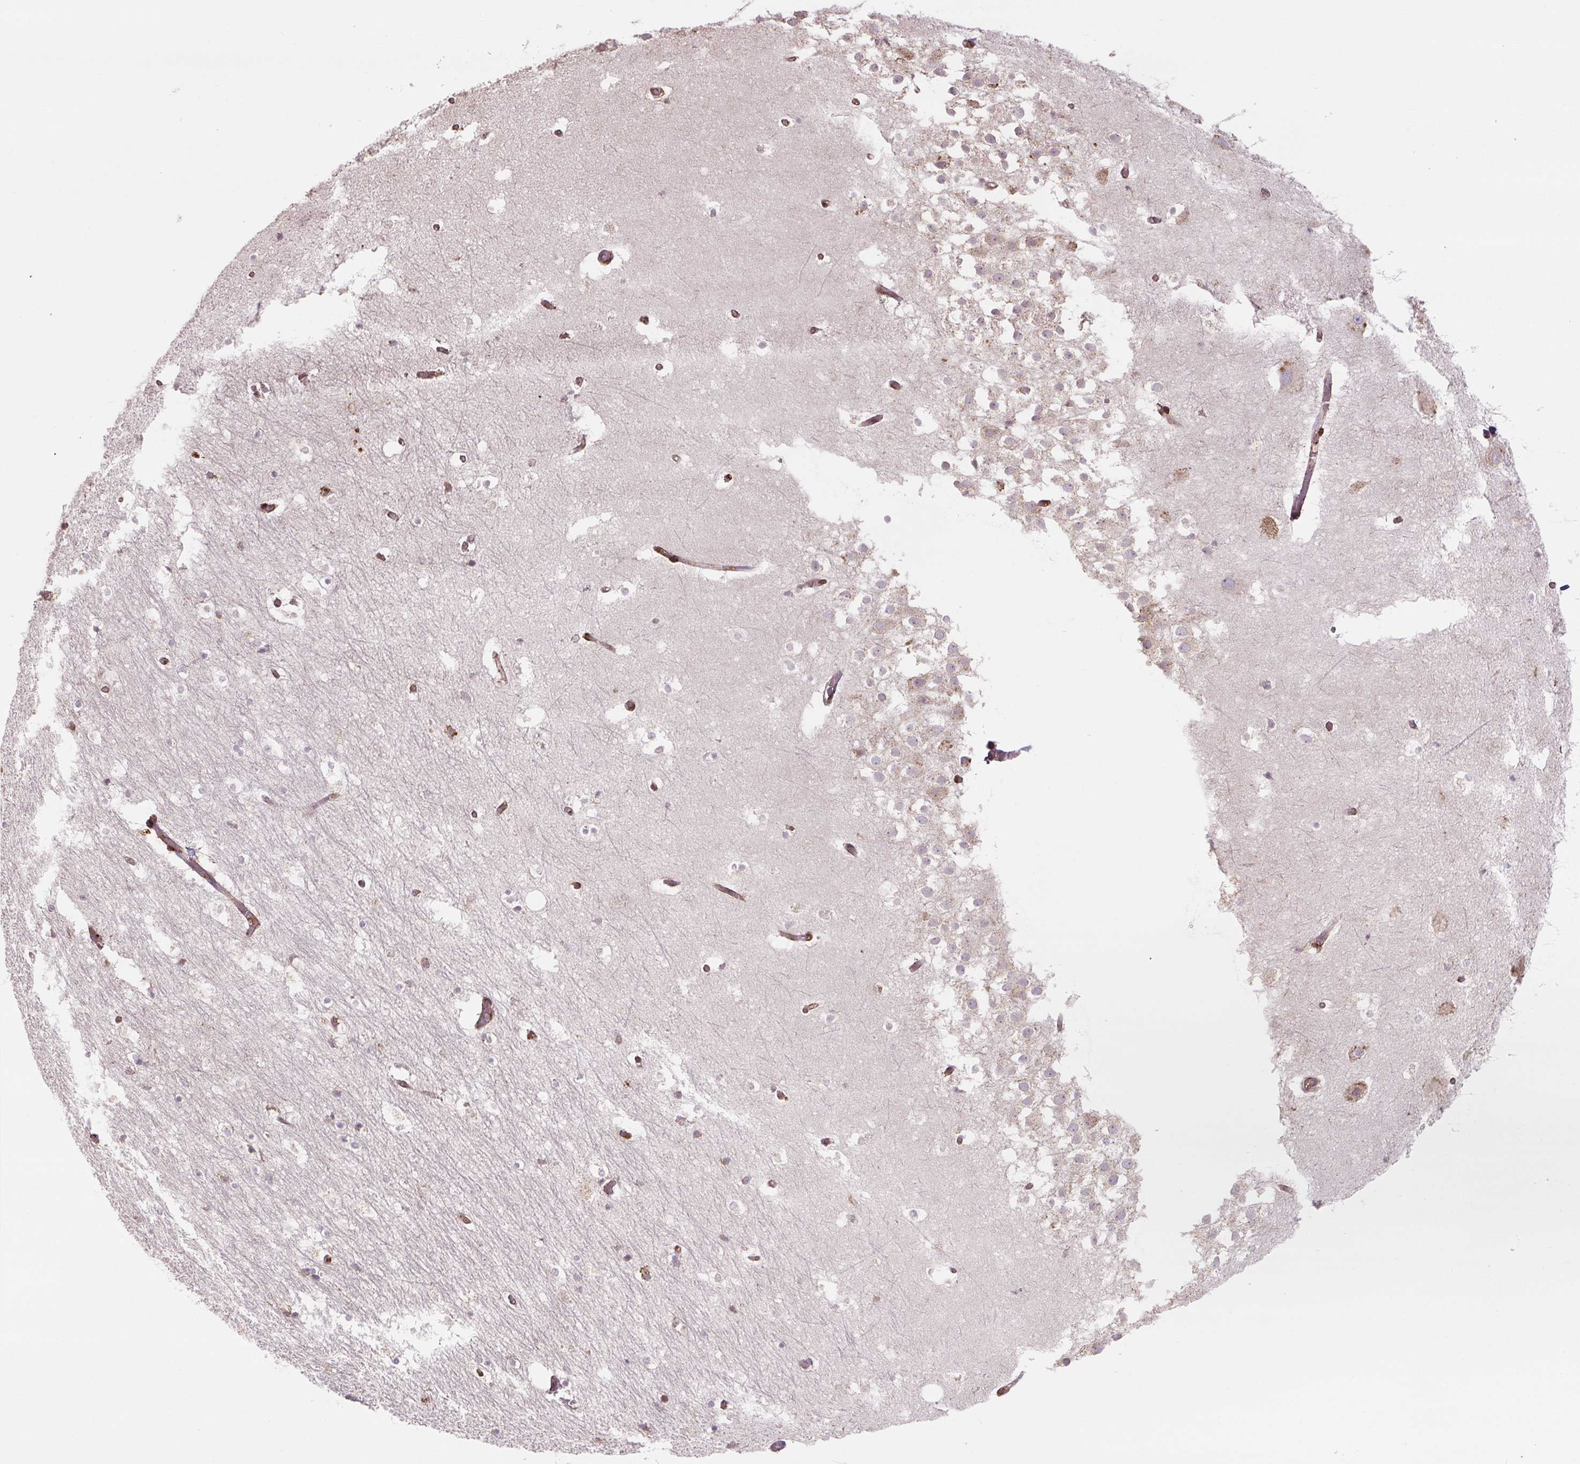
{"staining": {"intensity": "negative", "quantity": "none", "location": "none"}, "tissue": "hippocampus", "cell_type": "Glial cells", "image_type": "normal", "snomed": [{"axis": "morphology", "description": "Normal tissue, NOS"}, {"axis": "topography", "description": "Hippocampus"}], "caption": "The photomicrograph exhibits no staining of glial cells in normal hippocampus.", "gene": "RASA1", "patient": {"sex": "female", "age": 52}}